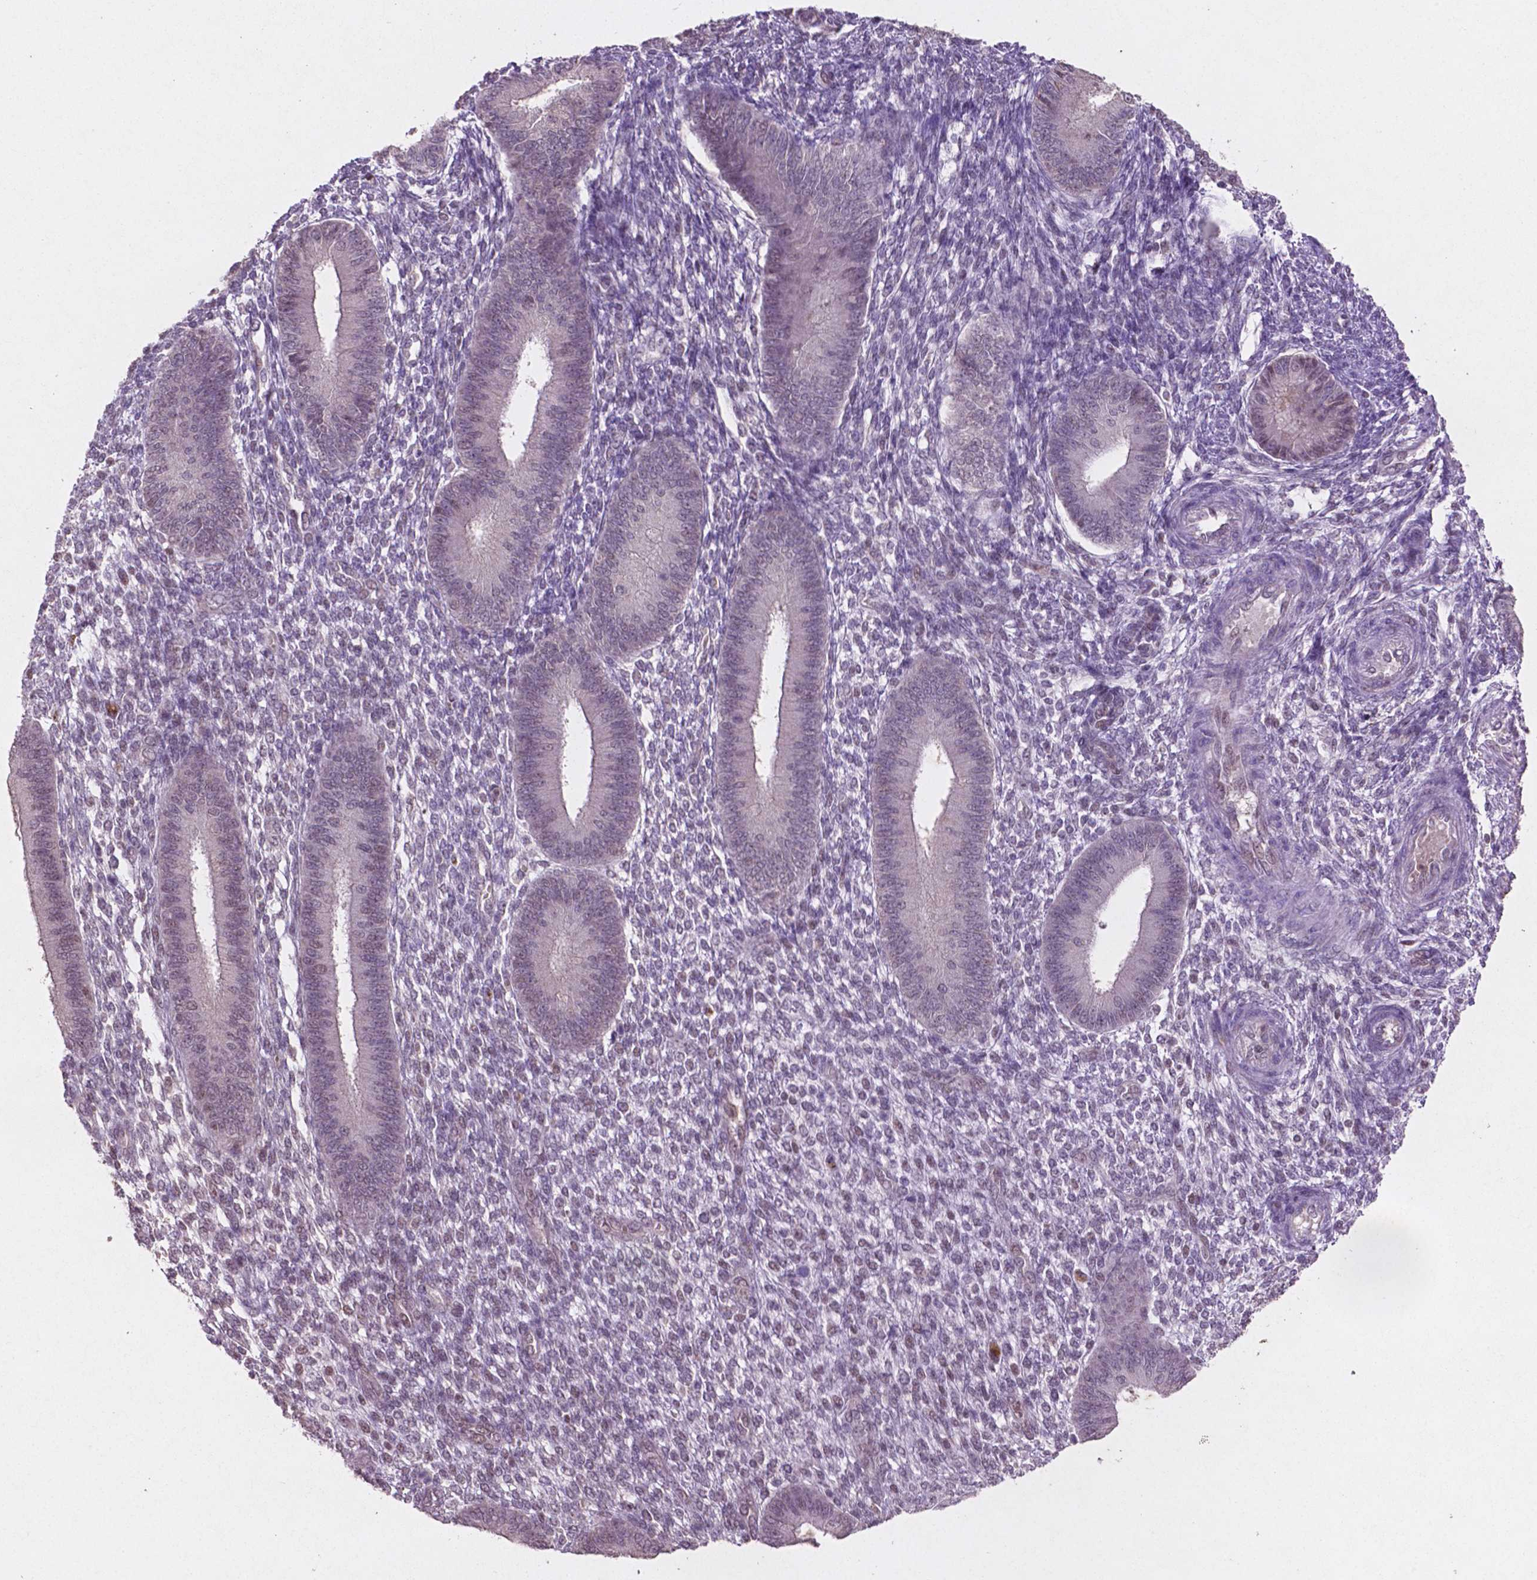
{"staining": {"intensity": "negative", "quantity": "none", "location": "none"}, "tissue": "endometrium", "cell_type": "Cells in endometrial stroma", "image_type": "normal", "snomed": [{"axis": "morphology", "description": "Normal tissue, NOS"}, {"axis": "topography", "description": "Endometrium"}], "caption": "Histopathology image shows no protein expression in cells in endometrial stroma of normal endometrium.", "gene": "GLRX", "patient": {"sex": "female", "age": 39}}